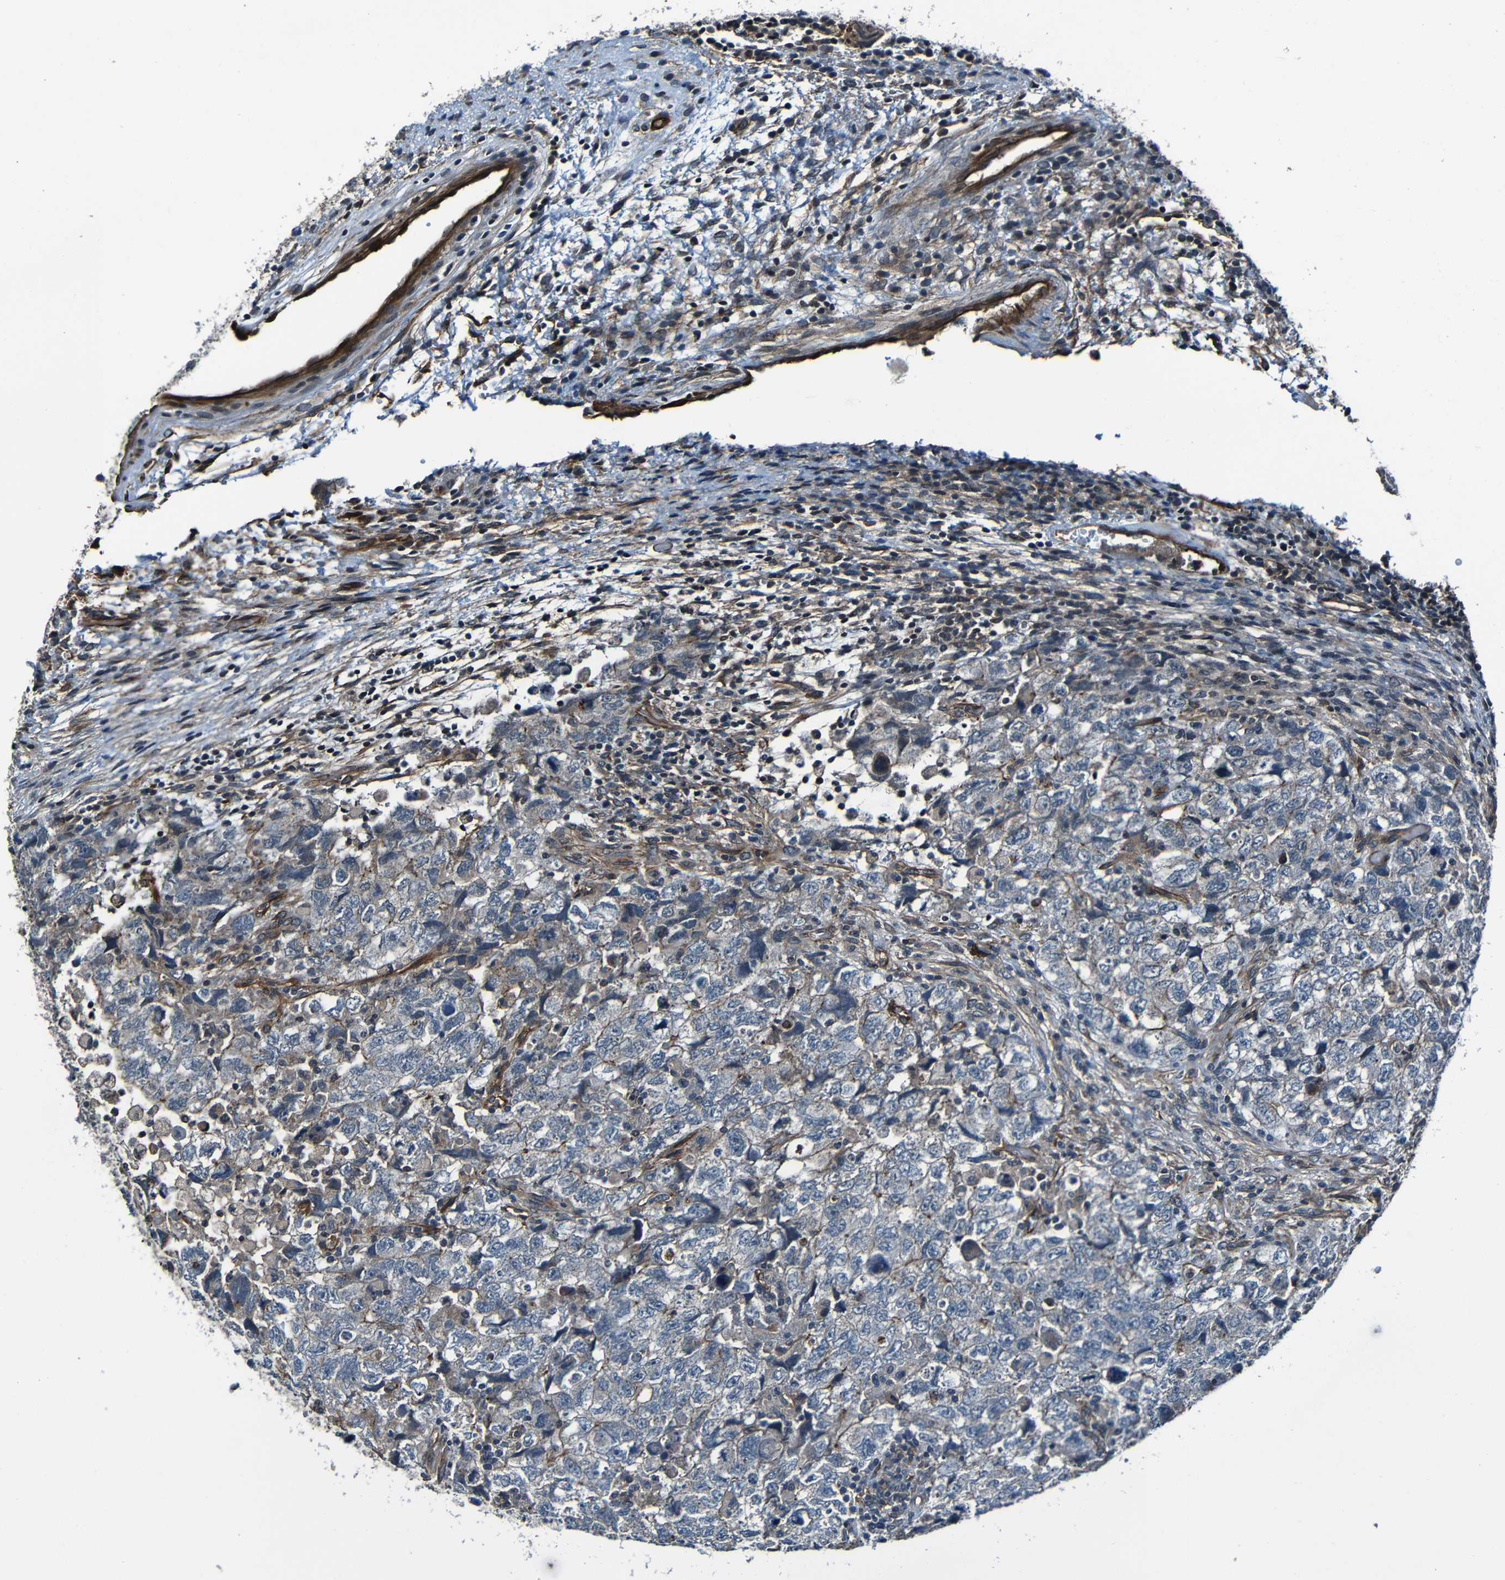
{"staining": {"intensity": "negative", "quantity": "none", "location": "none"}, "tissue": "testis cancer", "cell_type": "Tumor cells", "image_type": "cancer", "snomed": [{"axis": "morphology", "description": "Carcinoma, Embryonal, NOS"}, {"axis": "topography", "description": "Testis"}], "caption": "This is an immunohistochemistry (IHC) image of human testis cancer (embryonal carcinoma). There is no positivity in tumor cells.", "gene": "LGR5", "patient": {"sex": "male", "age": 36}}